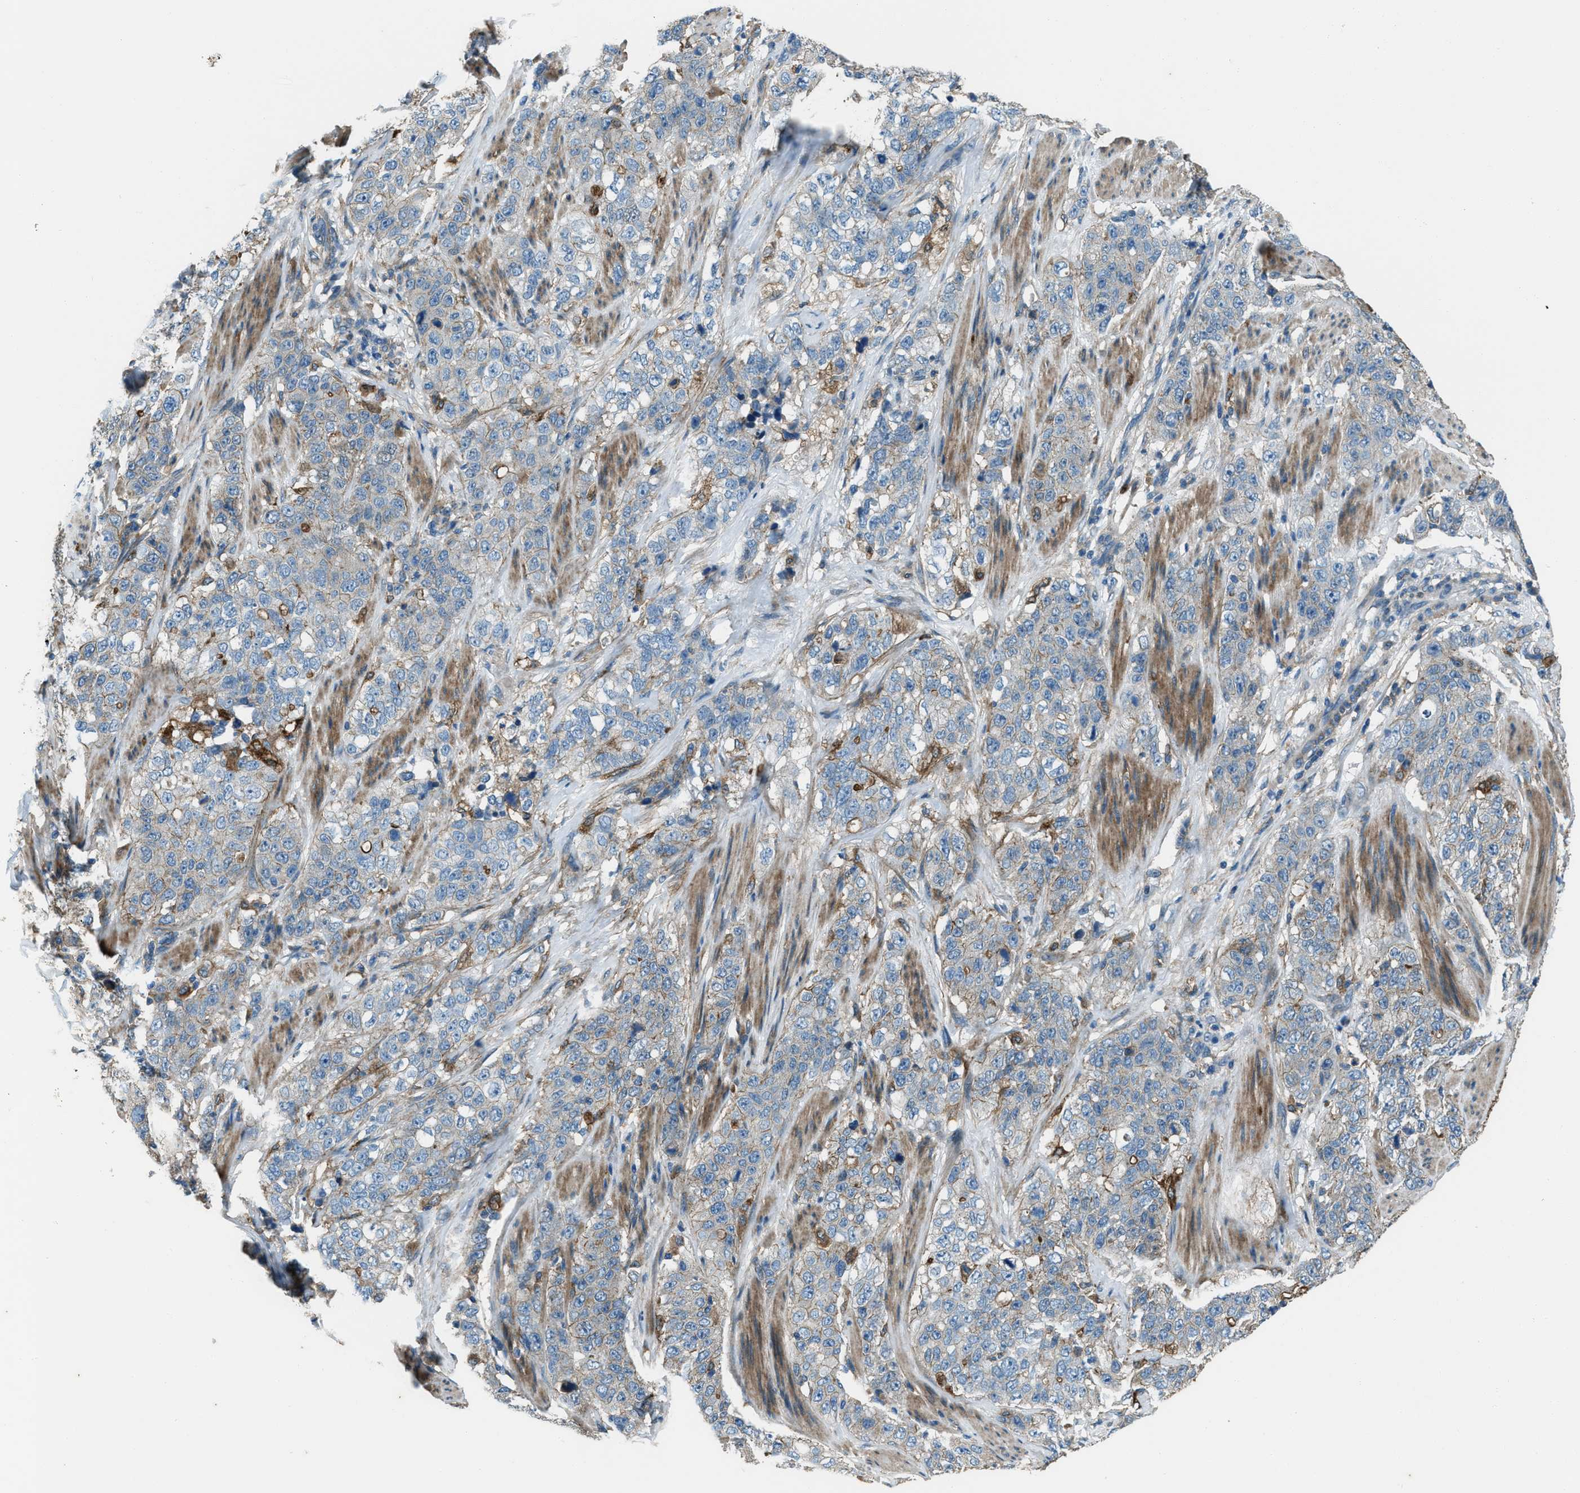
{"staining": {"intensity": "moderate", "quantity": "<25%", "location": "cytoplasmic/membranous"}, "tissue": "stomach cancer", "cell_type": "Tumor cells", "image_type": "cancer", "snomed": [{"axis": "morphology", "description": "Adenocarcinoma, NOS"}, {"axis": "topography", "description": "Stomach"}], "caption": "Immunohistochemistry of stomach cancer reveals low levels of moderate cytoplasmic/membranous staining in approximately <25% of tumor cells.", "gene": "SVIL", "patient": {"sex": "male", "age": 48}}